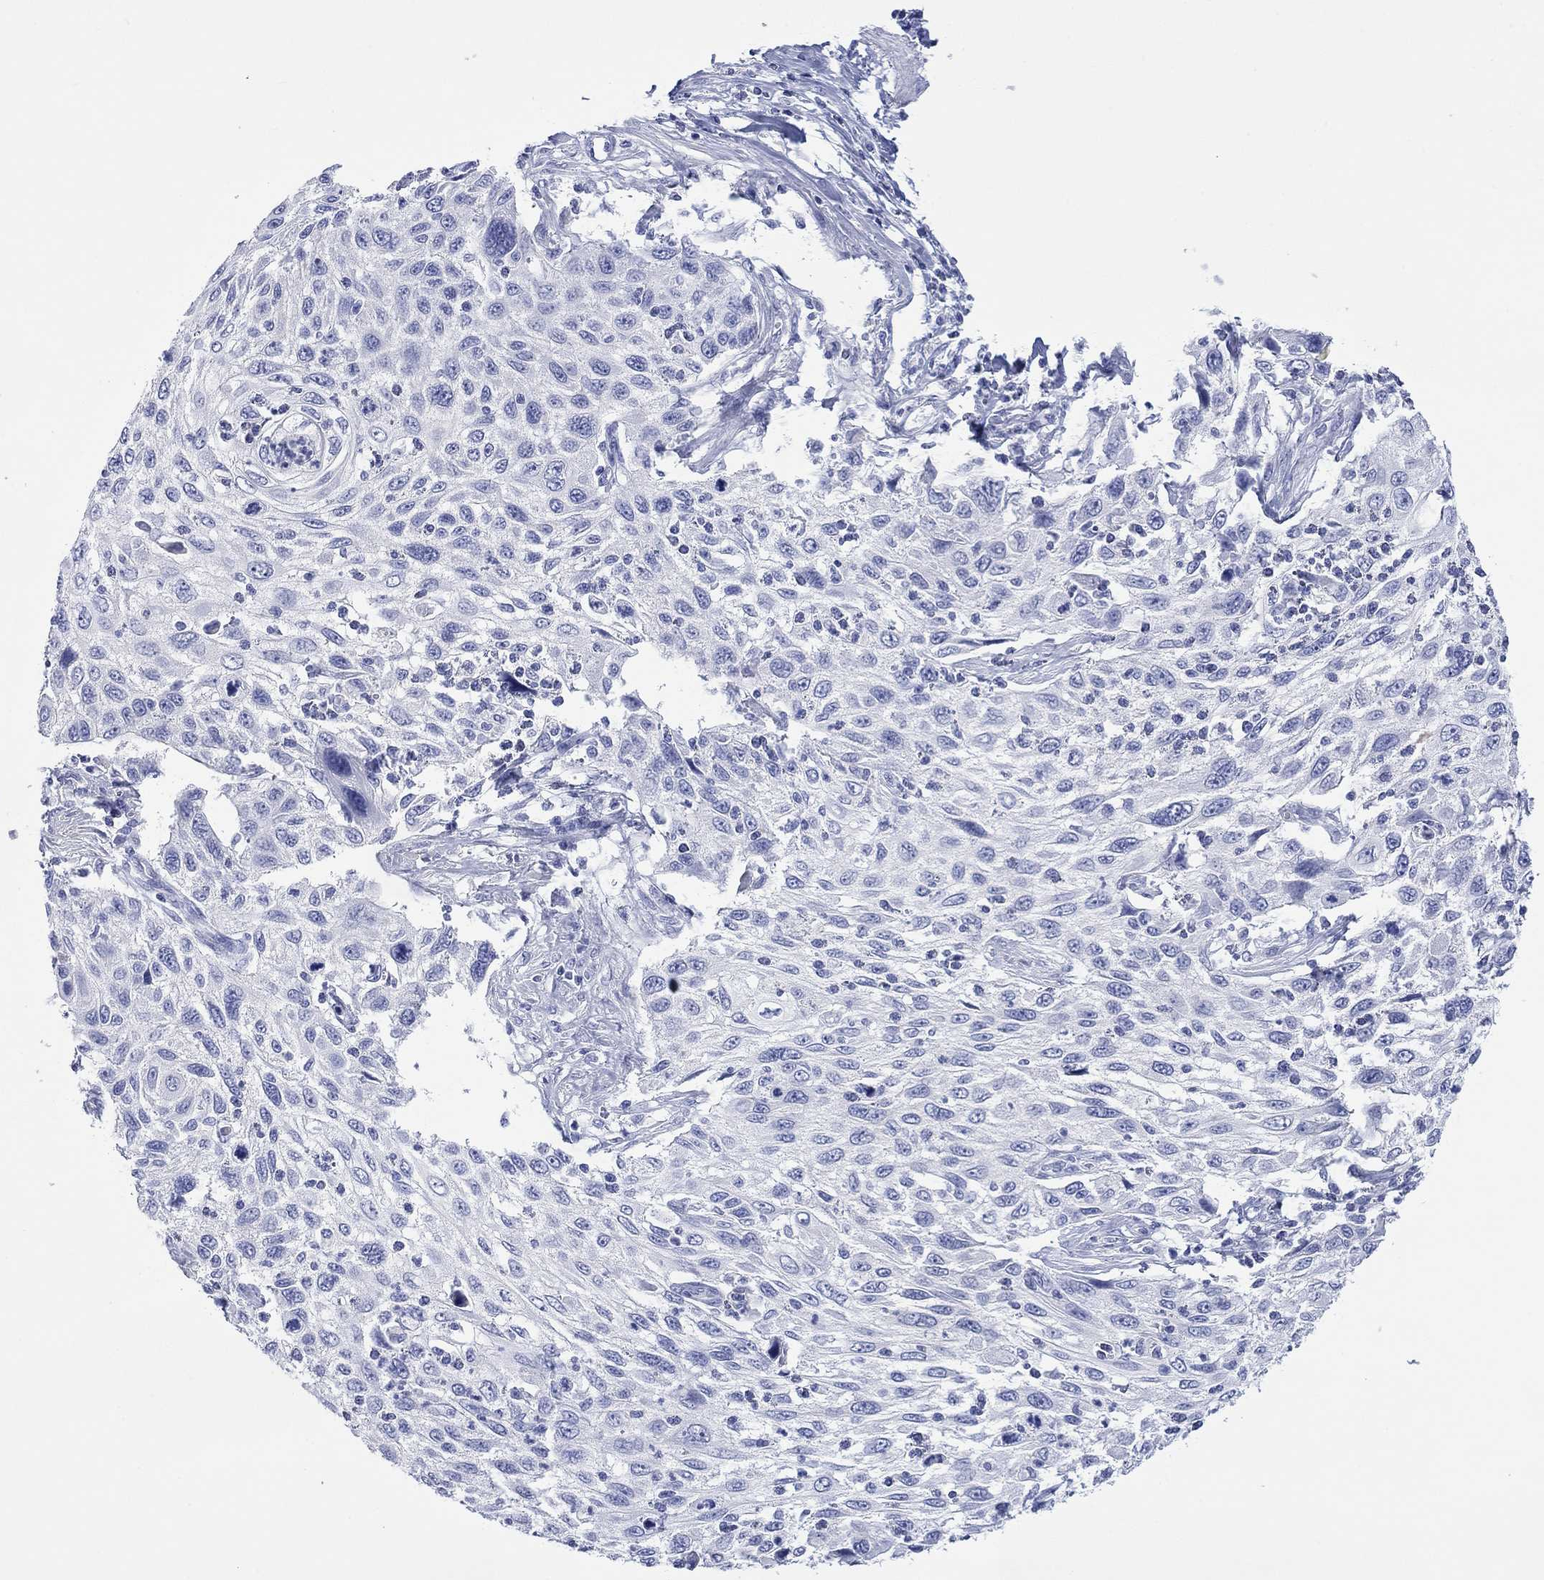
{"staining": {"intensity": "negative", "quantity": "none", "location": "none"}, "tissue": "cervical cancer", "cell_type": "Tumor cells", "image_type": "cancer", "snomed": [{"axis": "morphology", "description": "Squamous cell carcinoma, NOS"}, {"axis": "topography", "description": "Cervix"}], "caption": "Cervical cancer (squamous cell carcinoma) stained for a protein using immunohistochemistry (IHC) reveals no expression tumor cells.", "gene": "MLANA", "patient": {"sex": "female", "age": 70}}